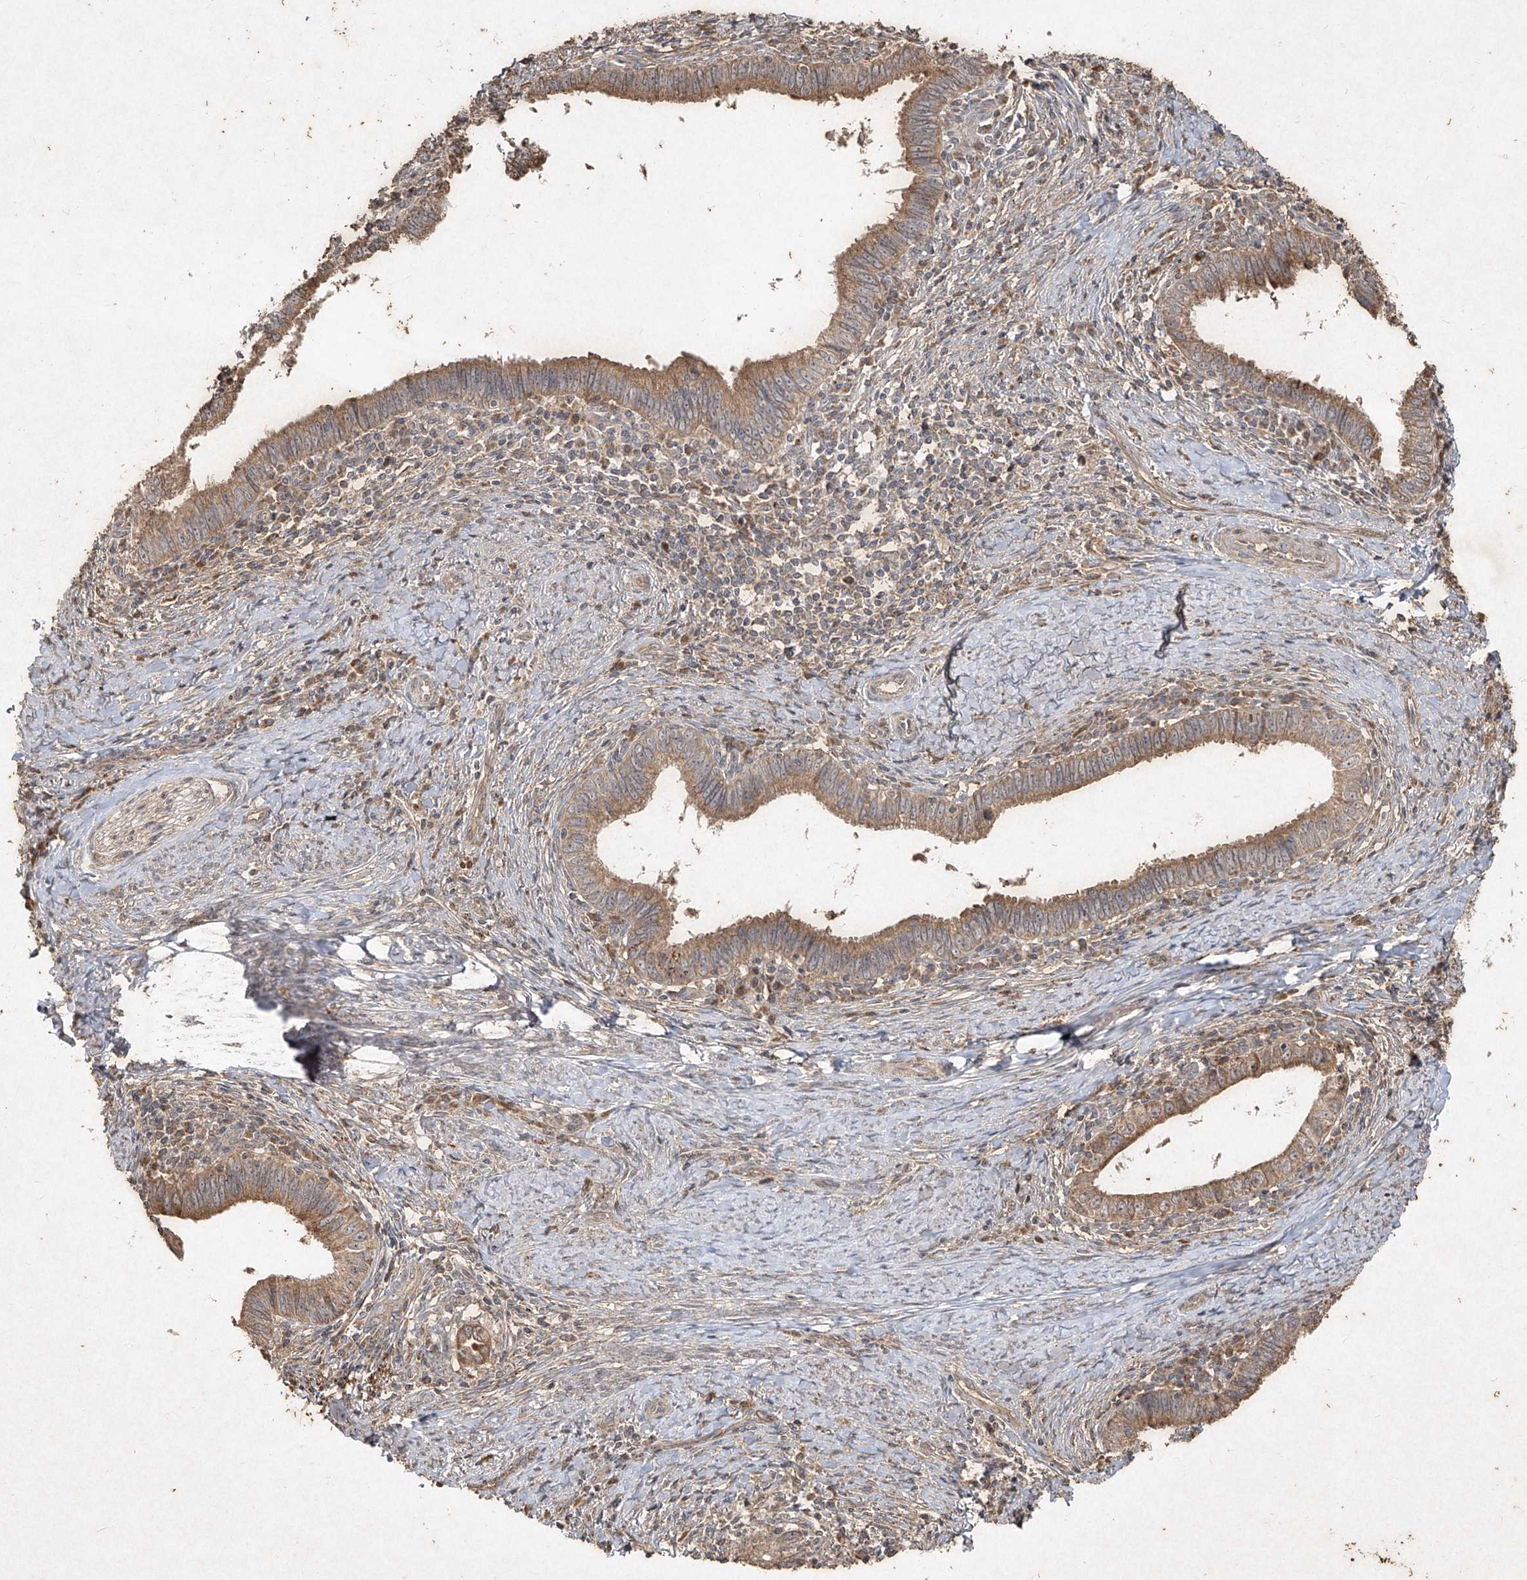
{"staining": {"intensity": "moderate", "quantity": ">75%", "location": "cytoplasmic/membranous"}, "tissue": "cervical cancer", "cell_type": "Tumor cells", "image_type": "cancer", "snomed": [{"axis": "morphology", "description": "Adenocarcinoma, NOS"}, {"axis": "topography", "description": "Cervix"}], "caption": "Immunohistochemical staining of human cervical adenocarcinoma displays medium levels of moderate cytoplasmic/membranous positivity in about >75% of tumor cells.", "gene": "ABCD3", "patient": {"sex": "female", "age": 36}}